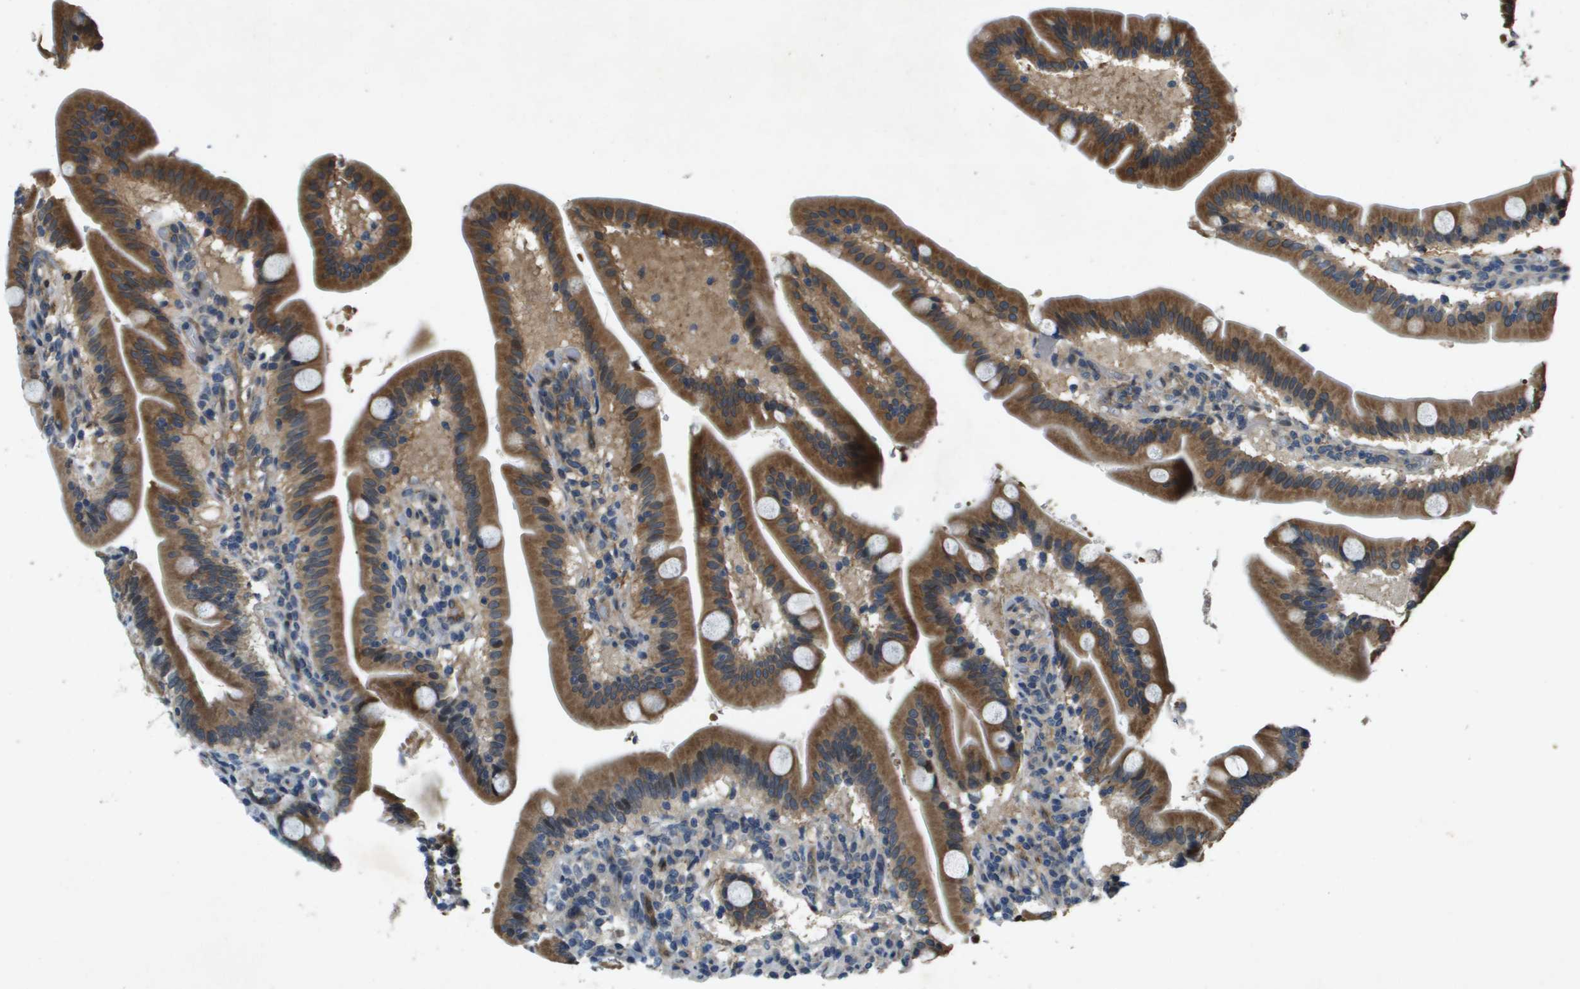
{"staining": {"intensity": "strong", "quantity": ">75%", "location": "cytoplasmic/membranous"}, "tissue": "duodenum", "cell_type": "Glandular cells", "image_type": "normal", "snomed": [{"axis": "morphology", "description": "Normal tissue, NOS"}, {"axis": "topography", "description": "Duodenum"}], "caption": "IHC photomicrograph of benign duodenum: human duodenum stained using IHC exhibits high levels of strong protein expression localized specifically in the cytoplasmic/membranous of glandular cells, appearing as a cytoplasmic/membranous brown color.", "gene": "PGAP3", "patient": {"sex": "male", "age": 54}}